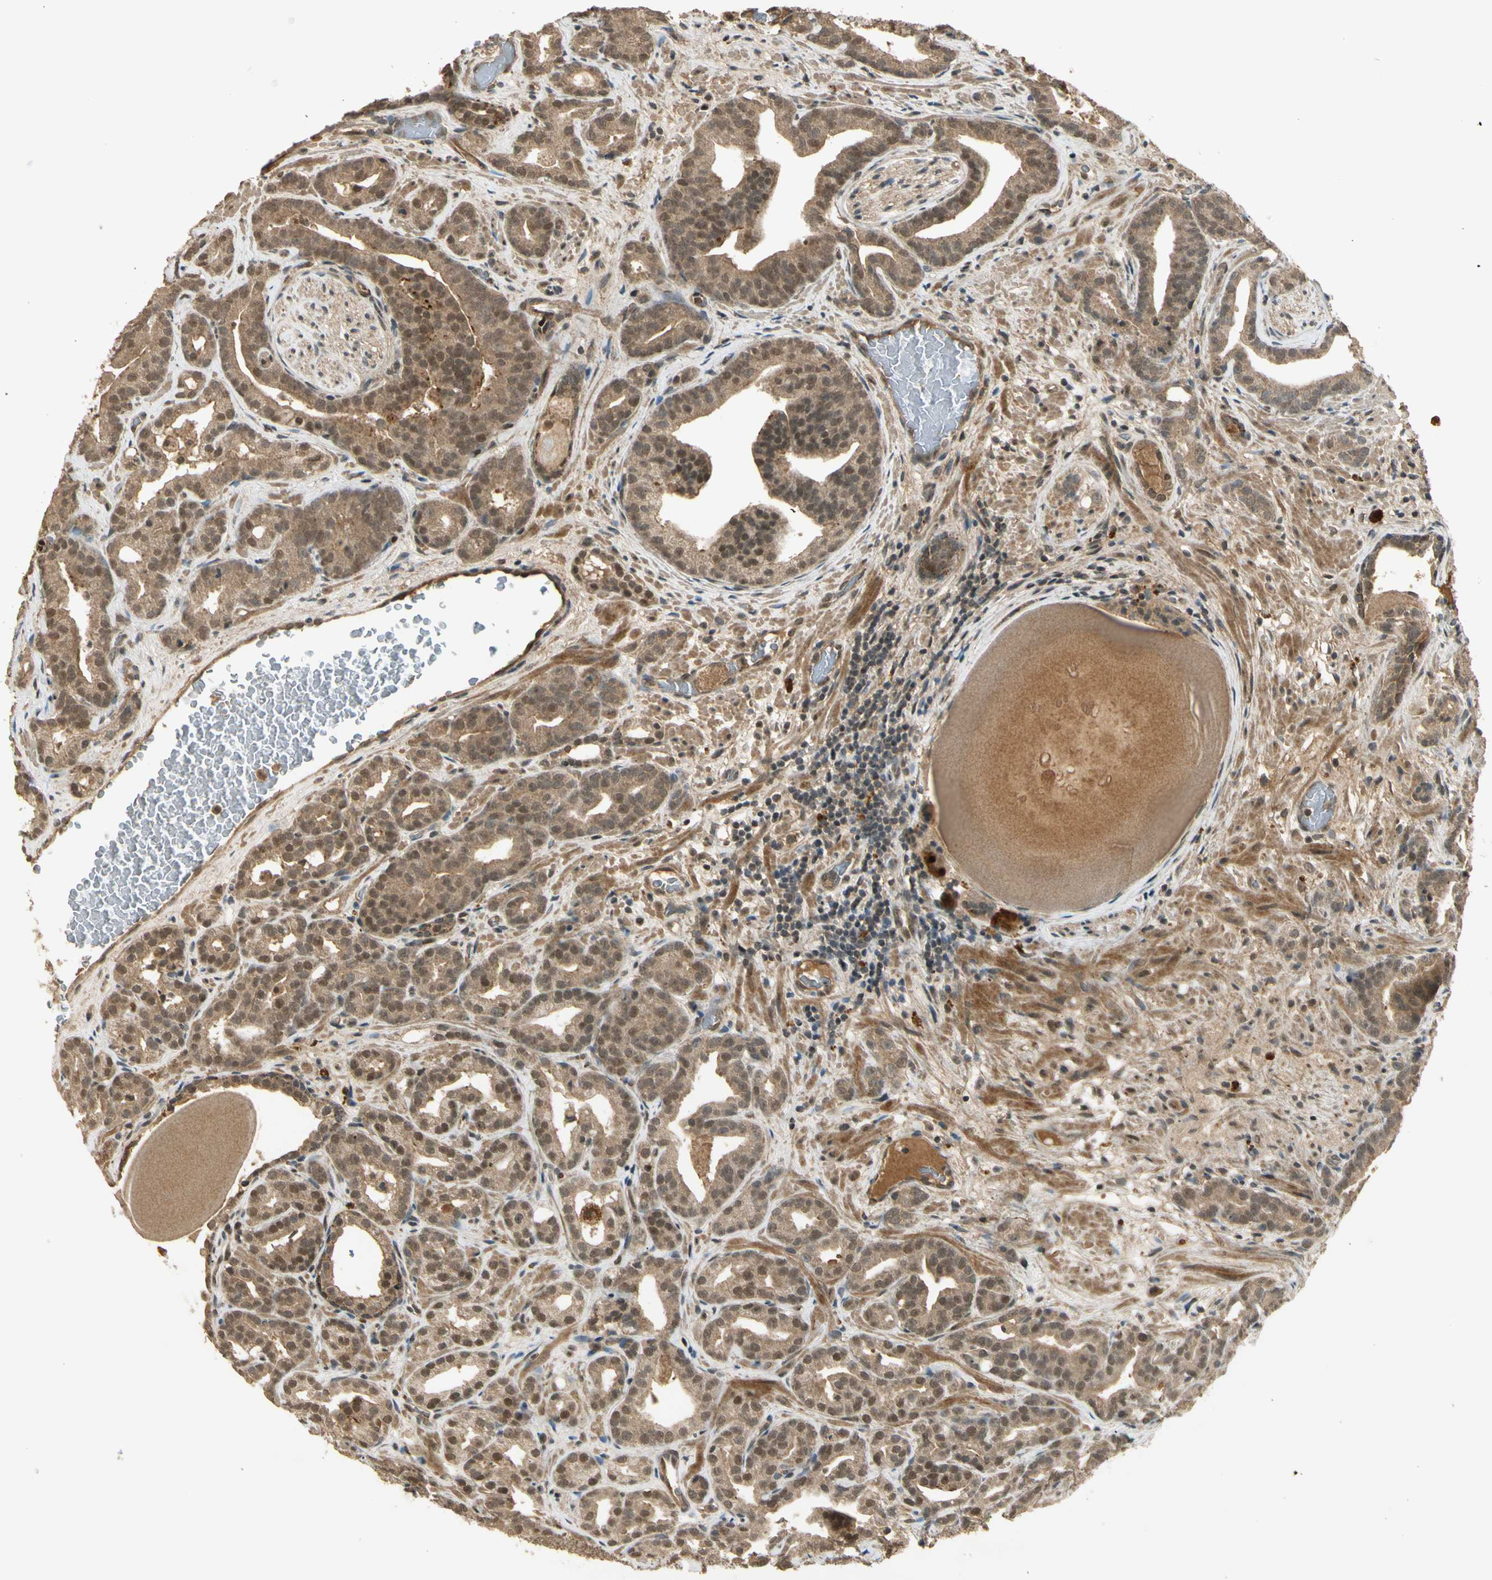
{"staining": {"intensity": "moderate", "quantity": ">75%", "location": "cytoplasmic/membranous,nuclear"}, "tissue": "prostate cancer", "cell_type": "Tumor cells", "image_type": "cancer", "snomed": [{"axis": "morphology", "description": "Adenocarcinoma, Low grade"}, {"axis": "topography", "description": "Prostate"}], "caption": "Moderate cytoplasmic/membranous and nuclear positivity is appreciated in approximately >75% of tumor cells in prostate adenocarcinoma (low-grade). (brown staining indicates protein expression, while blue staining denotes nuclei).", "gene": "GMEB2", "patient": {"sex": "male", "age": 63}}